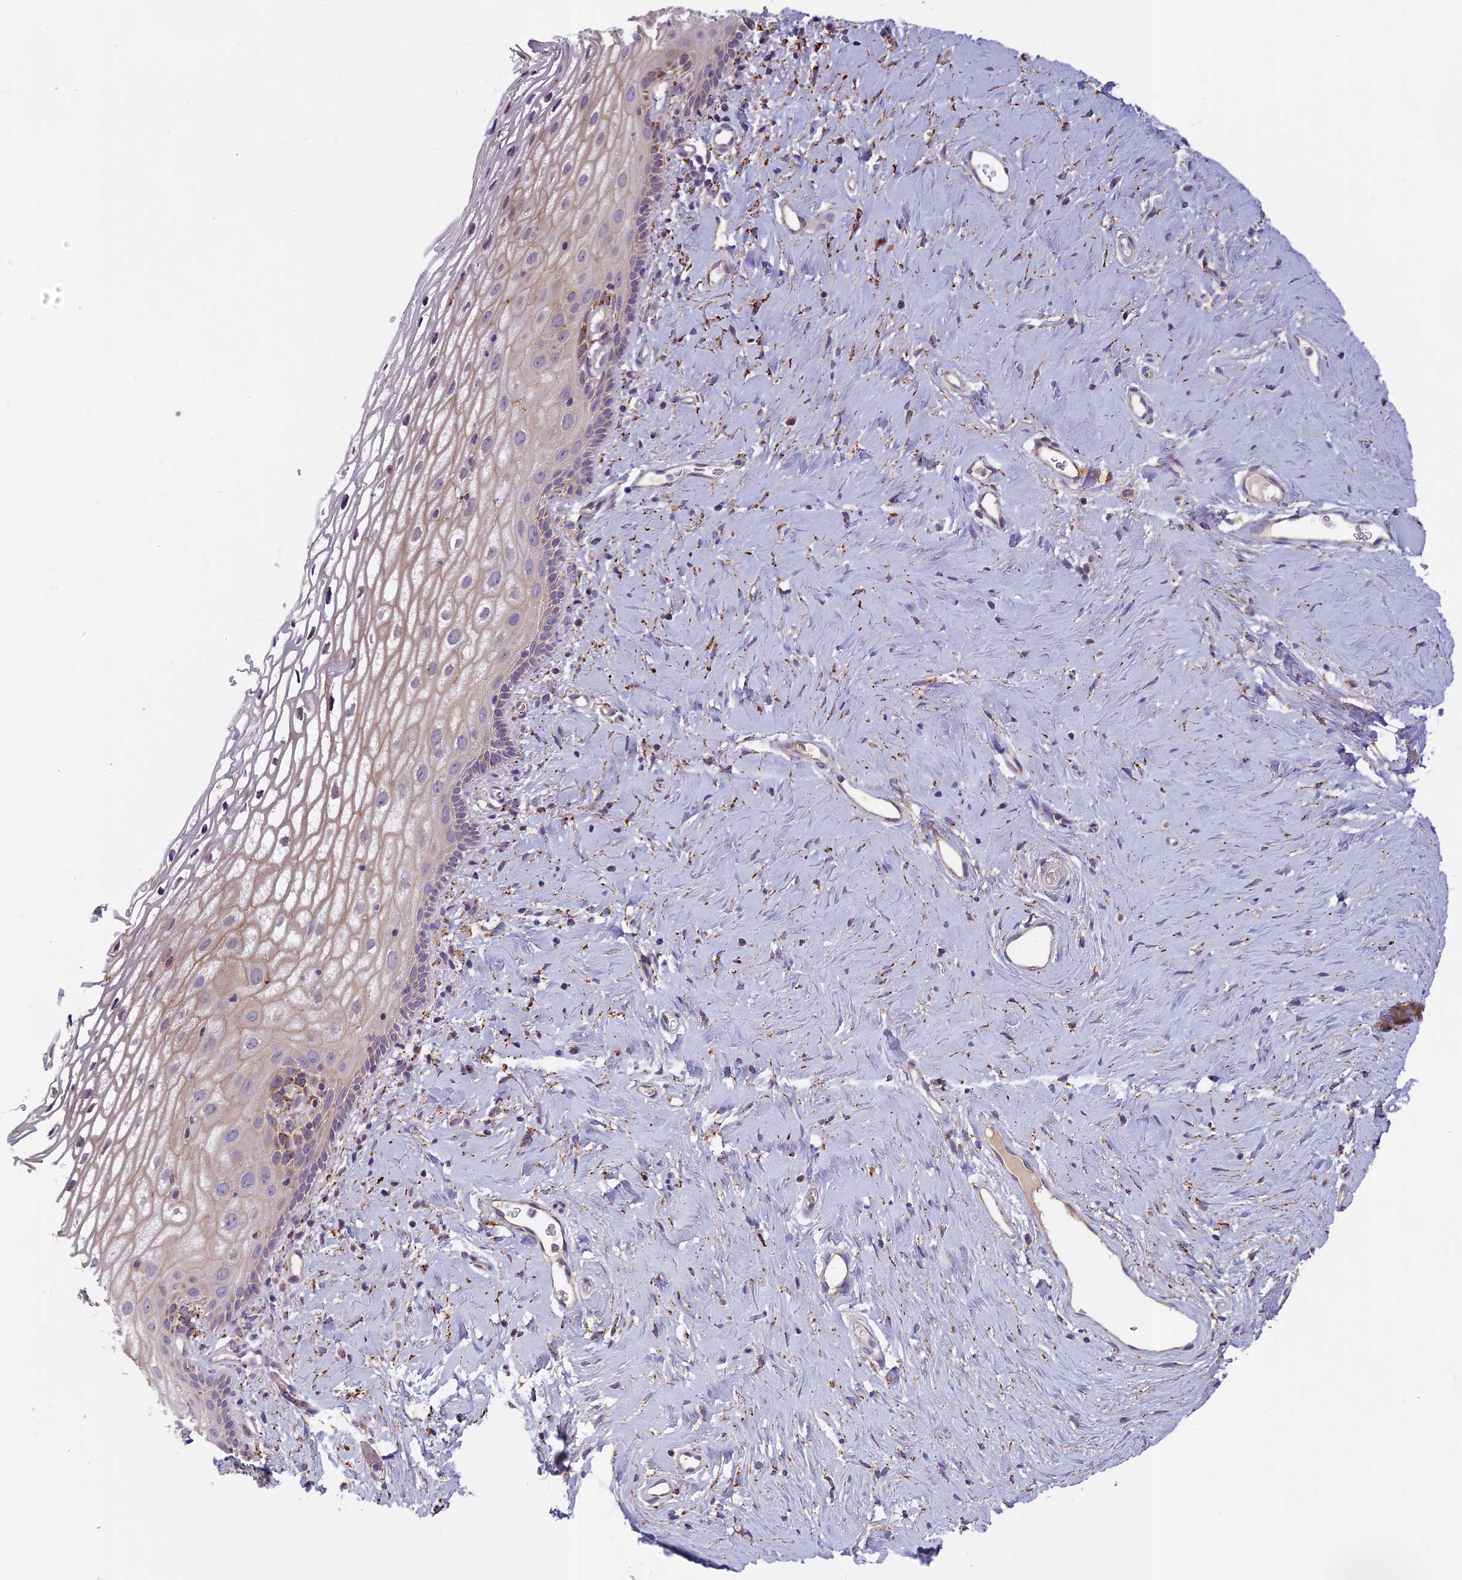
{"staining": {"intensity": "moderate", "quantity": "<25%", "location": "cytoplasmic/membranous"}, "tissue": "vagina", "cell_type": "Squamous epithelial cells", "image_type": "normal", "snomed": [{"axis": "morphology", "description": "Normal tissue, NOS"}, {"axis": "morphology", "description": "Adenocarcinoma, NOS"}, {"axis": "topography", "description": "Rectum"}, {"axis": "topography", "description": "Vagina"}], "caption": "This histopathology image demonstrates immunohistochemistry staining of unremarkable vagina, with low moderate cytoplasmic/membranous positivity in about <25% of squamous epithelial cells.", "gene": "SEMA7A", "patient": {"sex": "female", "age": 71}}